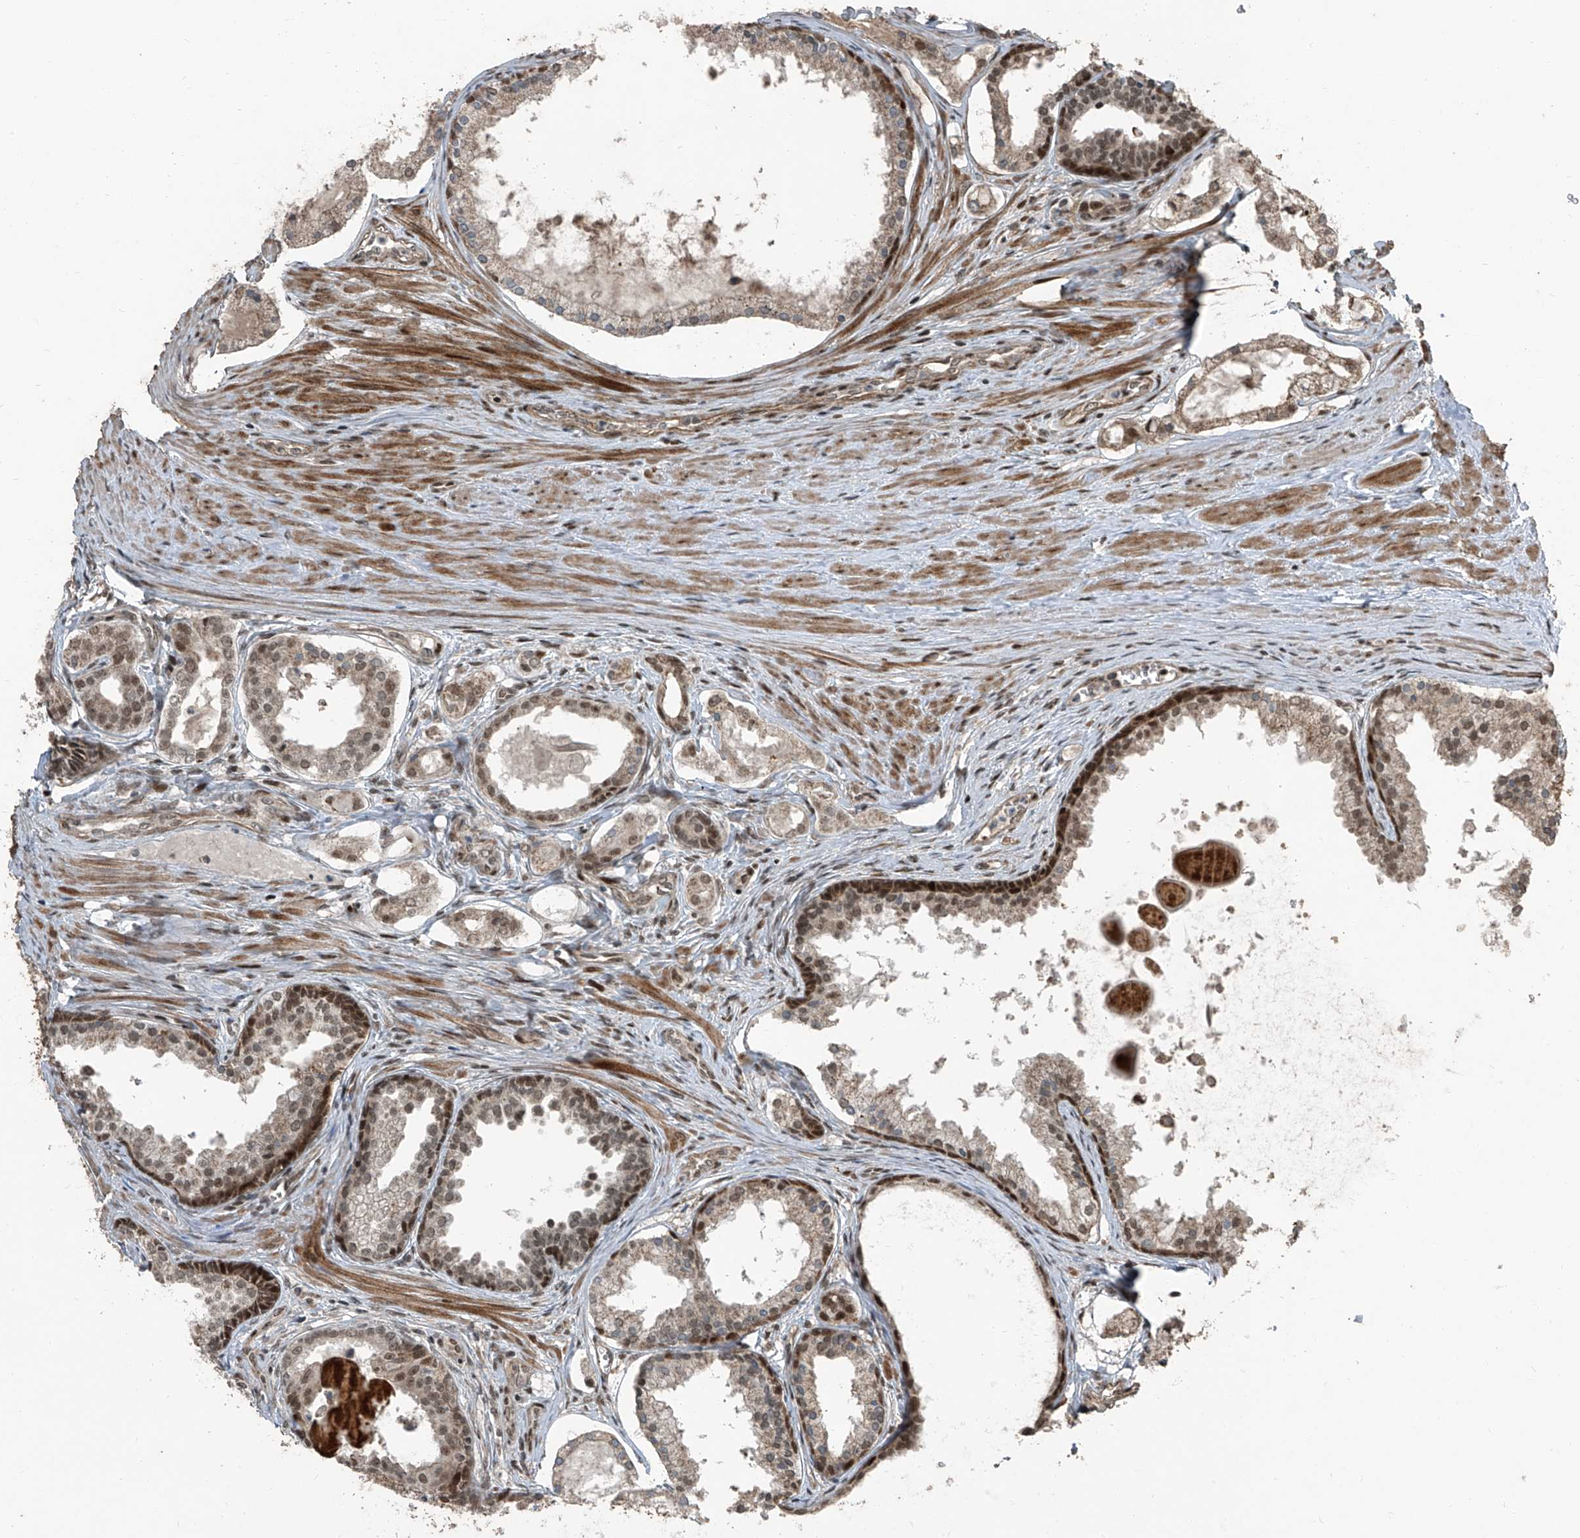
{"staining": {"intensity": "weak", "quantity": ">75%", "location": "nuclear"}, "tissue": "prostate cancer", "cell_type": "Tumor cells", "image_type": "cancer", "snomed": [{"axis": "morphology", "description": "Adenocarcinoma, High grade"}, {"axis": "topography", "description": "Prostate"}], "caption": "A low amount of weak nuclear expression is identified in about >75% of tumor cells in prostate high-grade adenocarcinoma tissue.", "gene": "ZNF570", "patient": {"sex": "male", "age": 68}}